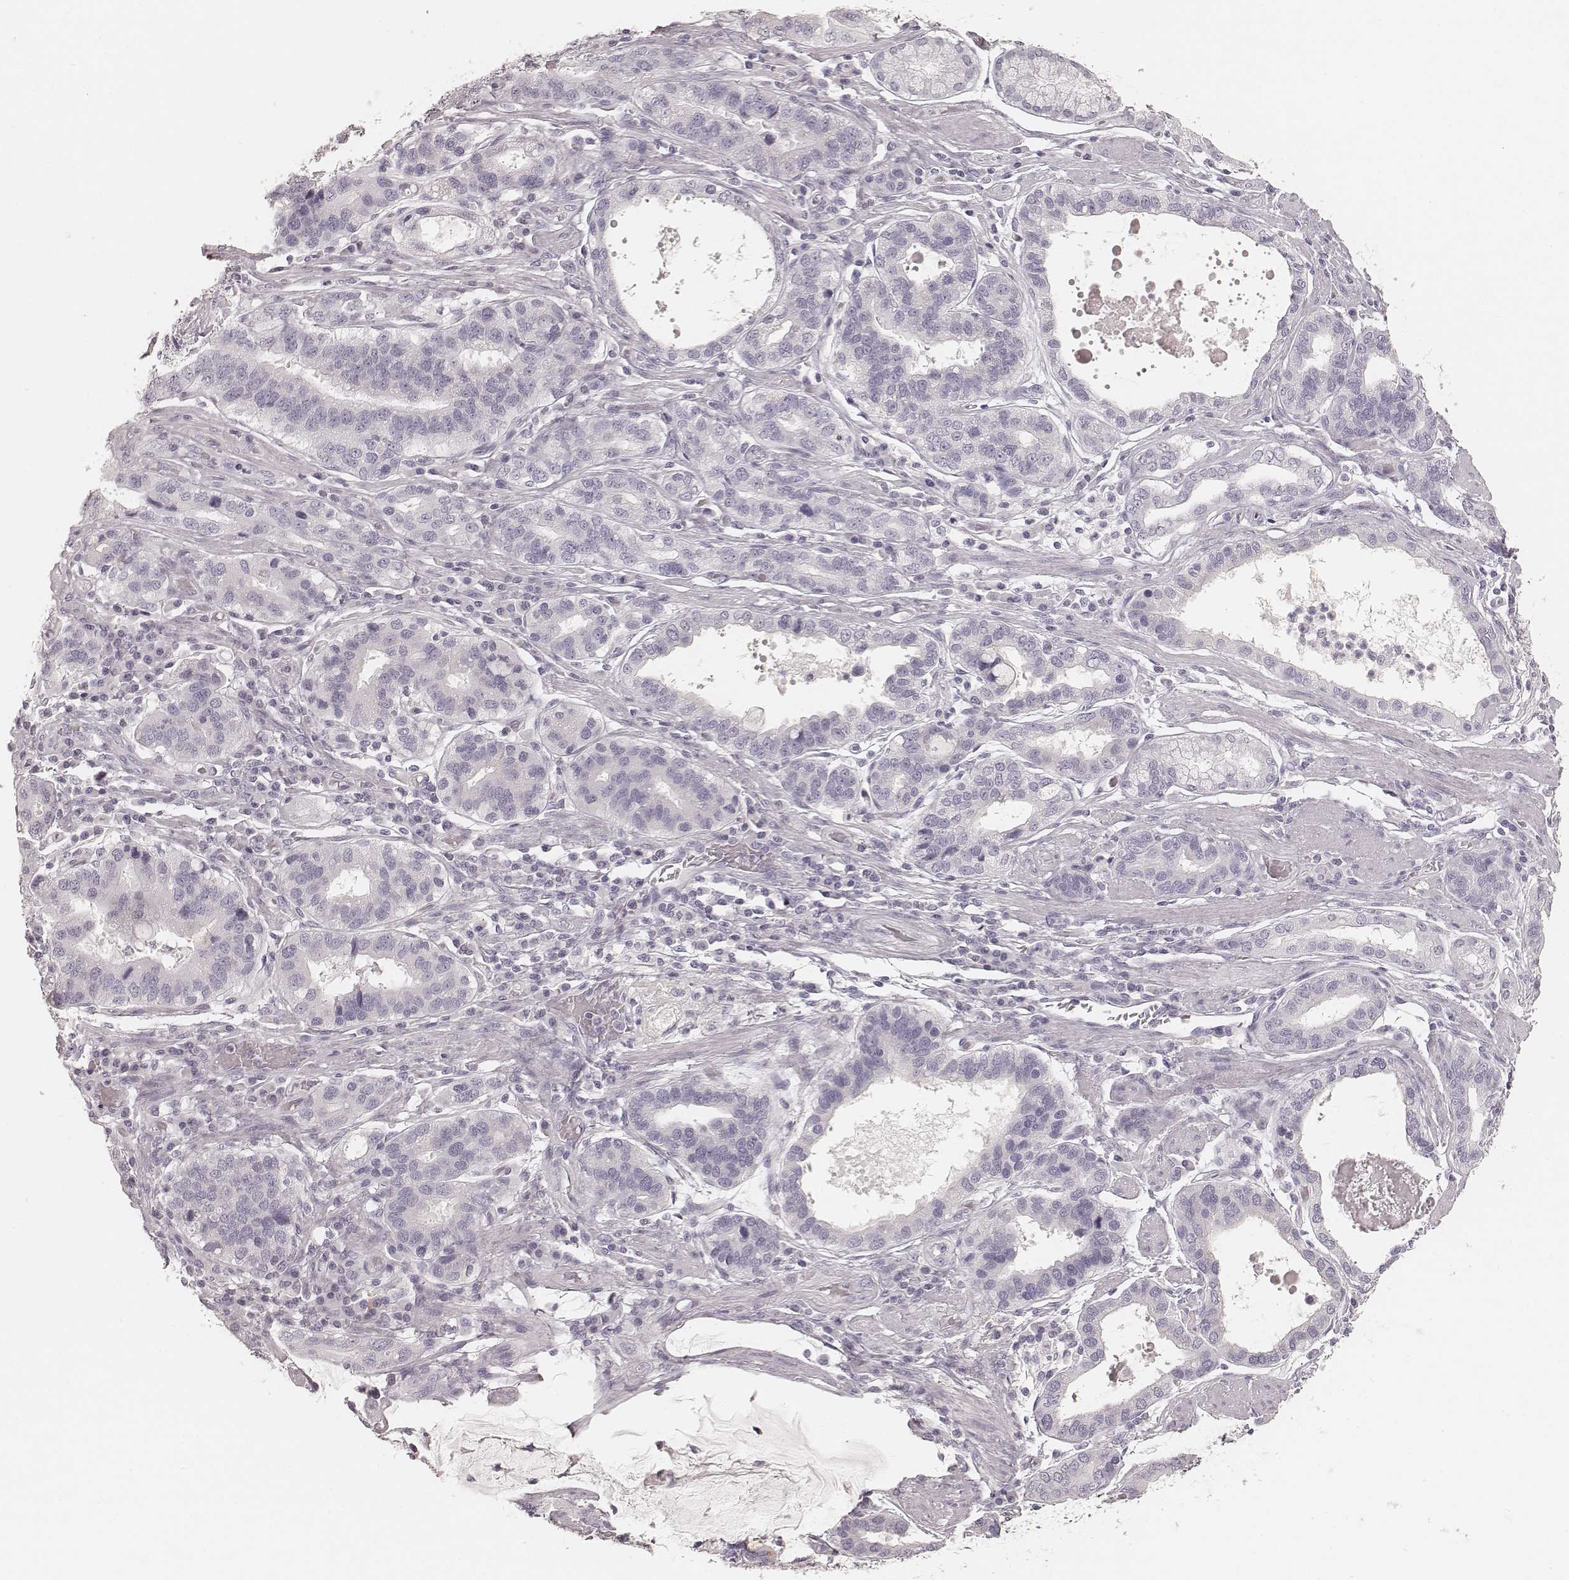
{"staining": {"intensity": "negative", "quantity": "none", "location": "none"}, "tissue": "stomach cancer", "cell_type": "Tumor cells", "image_type": "cancer", "snomed": [{"axis": "morphology", "description": "Adenocarcinoma, NOS"}, {"axis": "topography", "description": "Stomach, lower"}], "caption": "High magnification brightfield microscopy of stomach adenocarcinoma stained with DAB (brown) and counterstained with hematoxylin (blue): tumor cells show no significant expression.", "gene": "KRT26", "patient": {"sex": "female", "age": 76}}